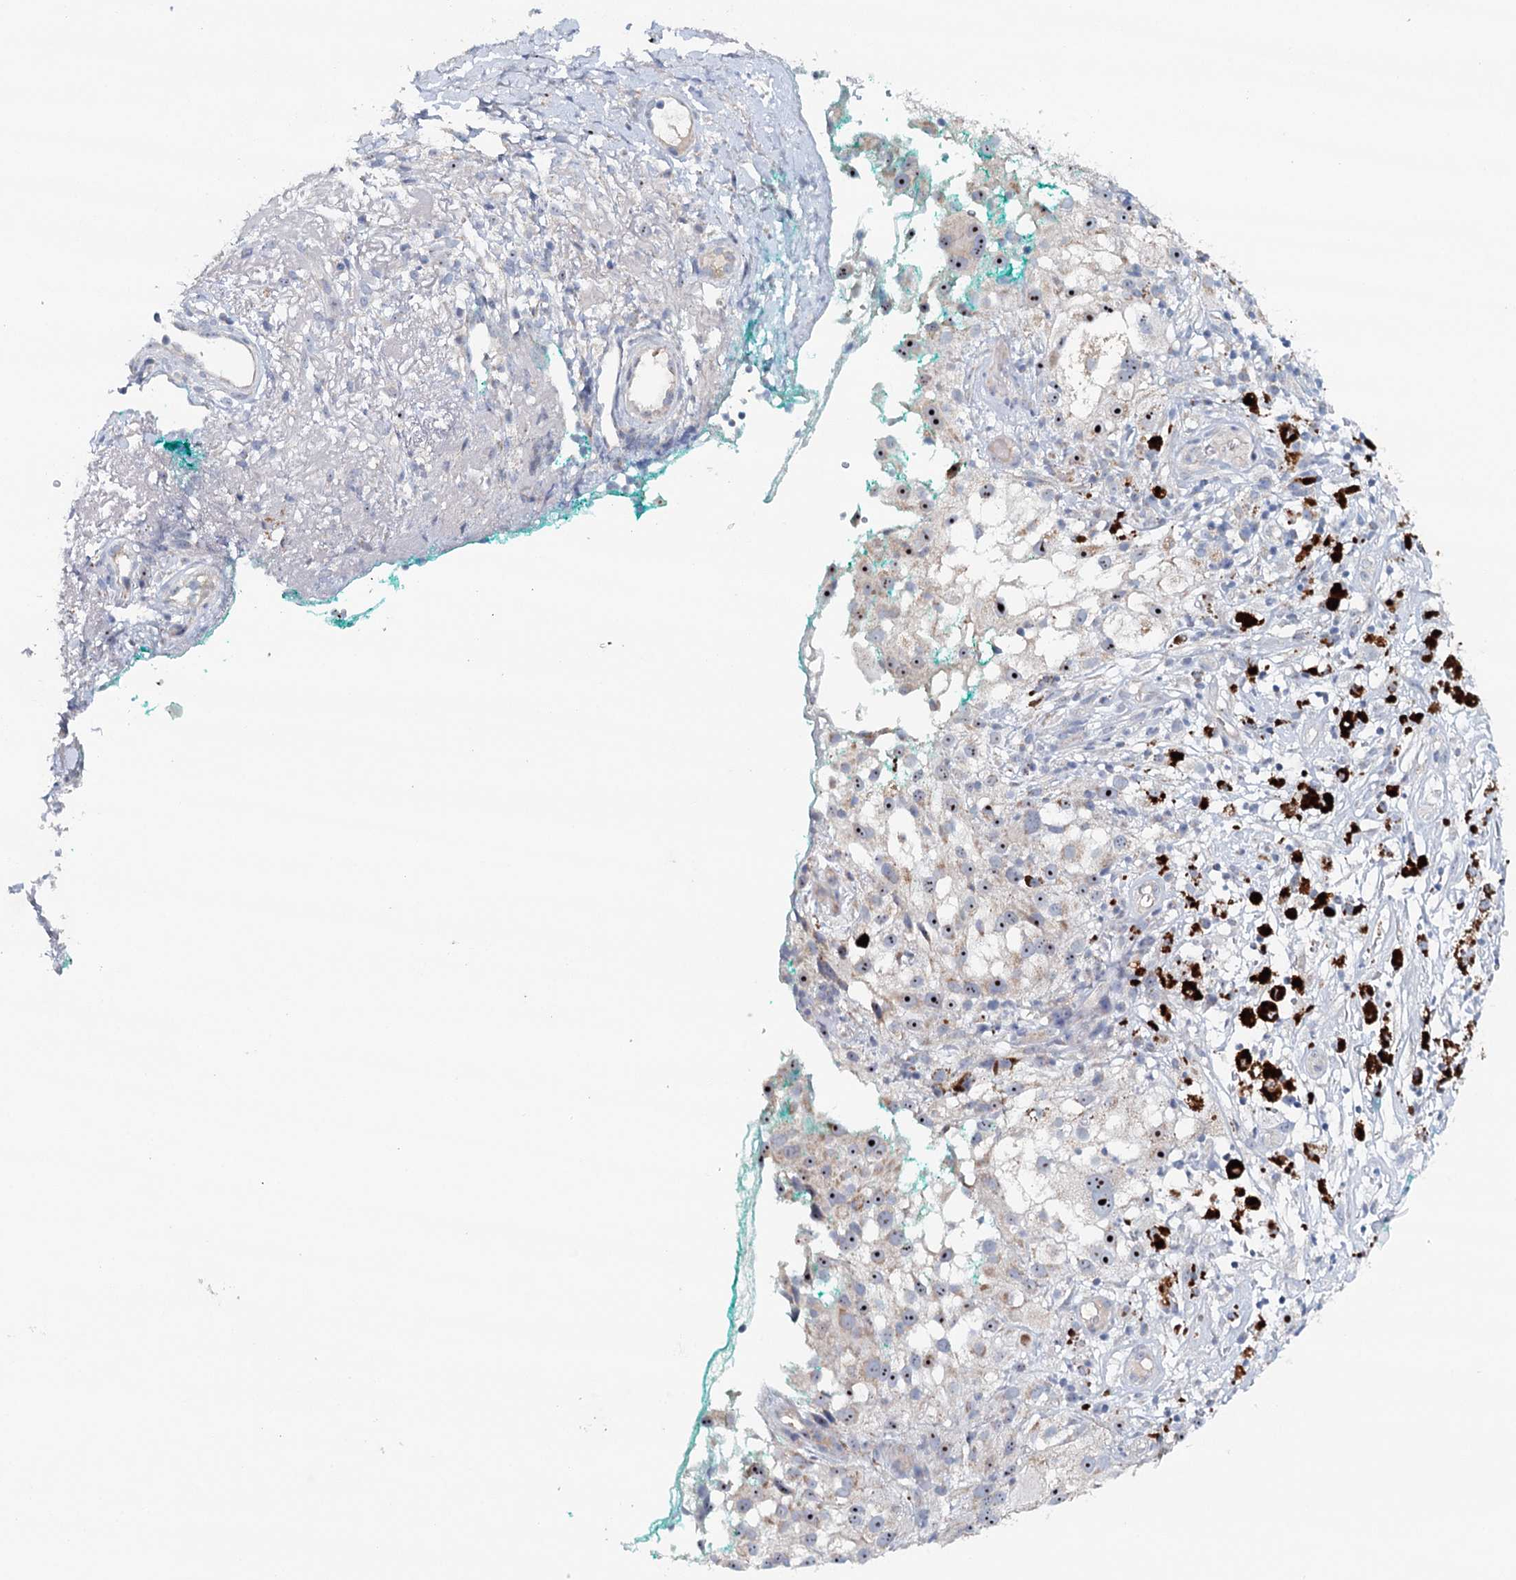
{"staining": {"intensity": "weak", "quantity": "<25%", "location": "nuclear"}, "tissue": "melanoma", "cell_type": "Tumor cells", "image_type": "cancer", "snomed": [{"axis": "morphology", "description": "Necrosis, NOS"}, {"axis": "morphology", "description": "Malignant melanoma, NOS"}, {"axis": "topography", "description": "Skin"}], "caption": "IHC of human melanoma reveals no expression in tumor cells. Nuclei are stained in blue.", "gene": "RBM43", "patient": {"sex": "female", "age": 87}}